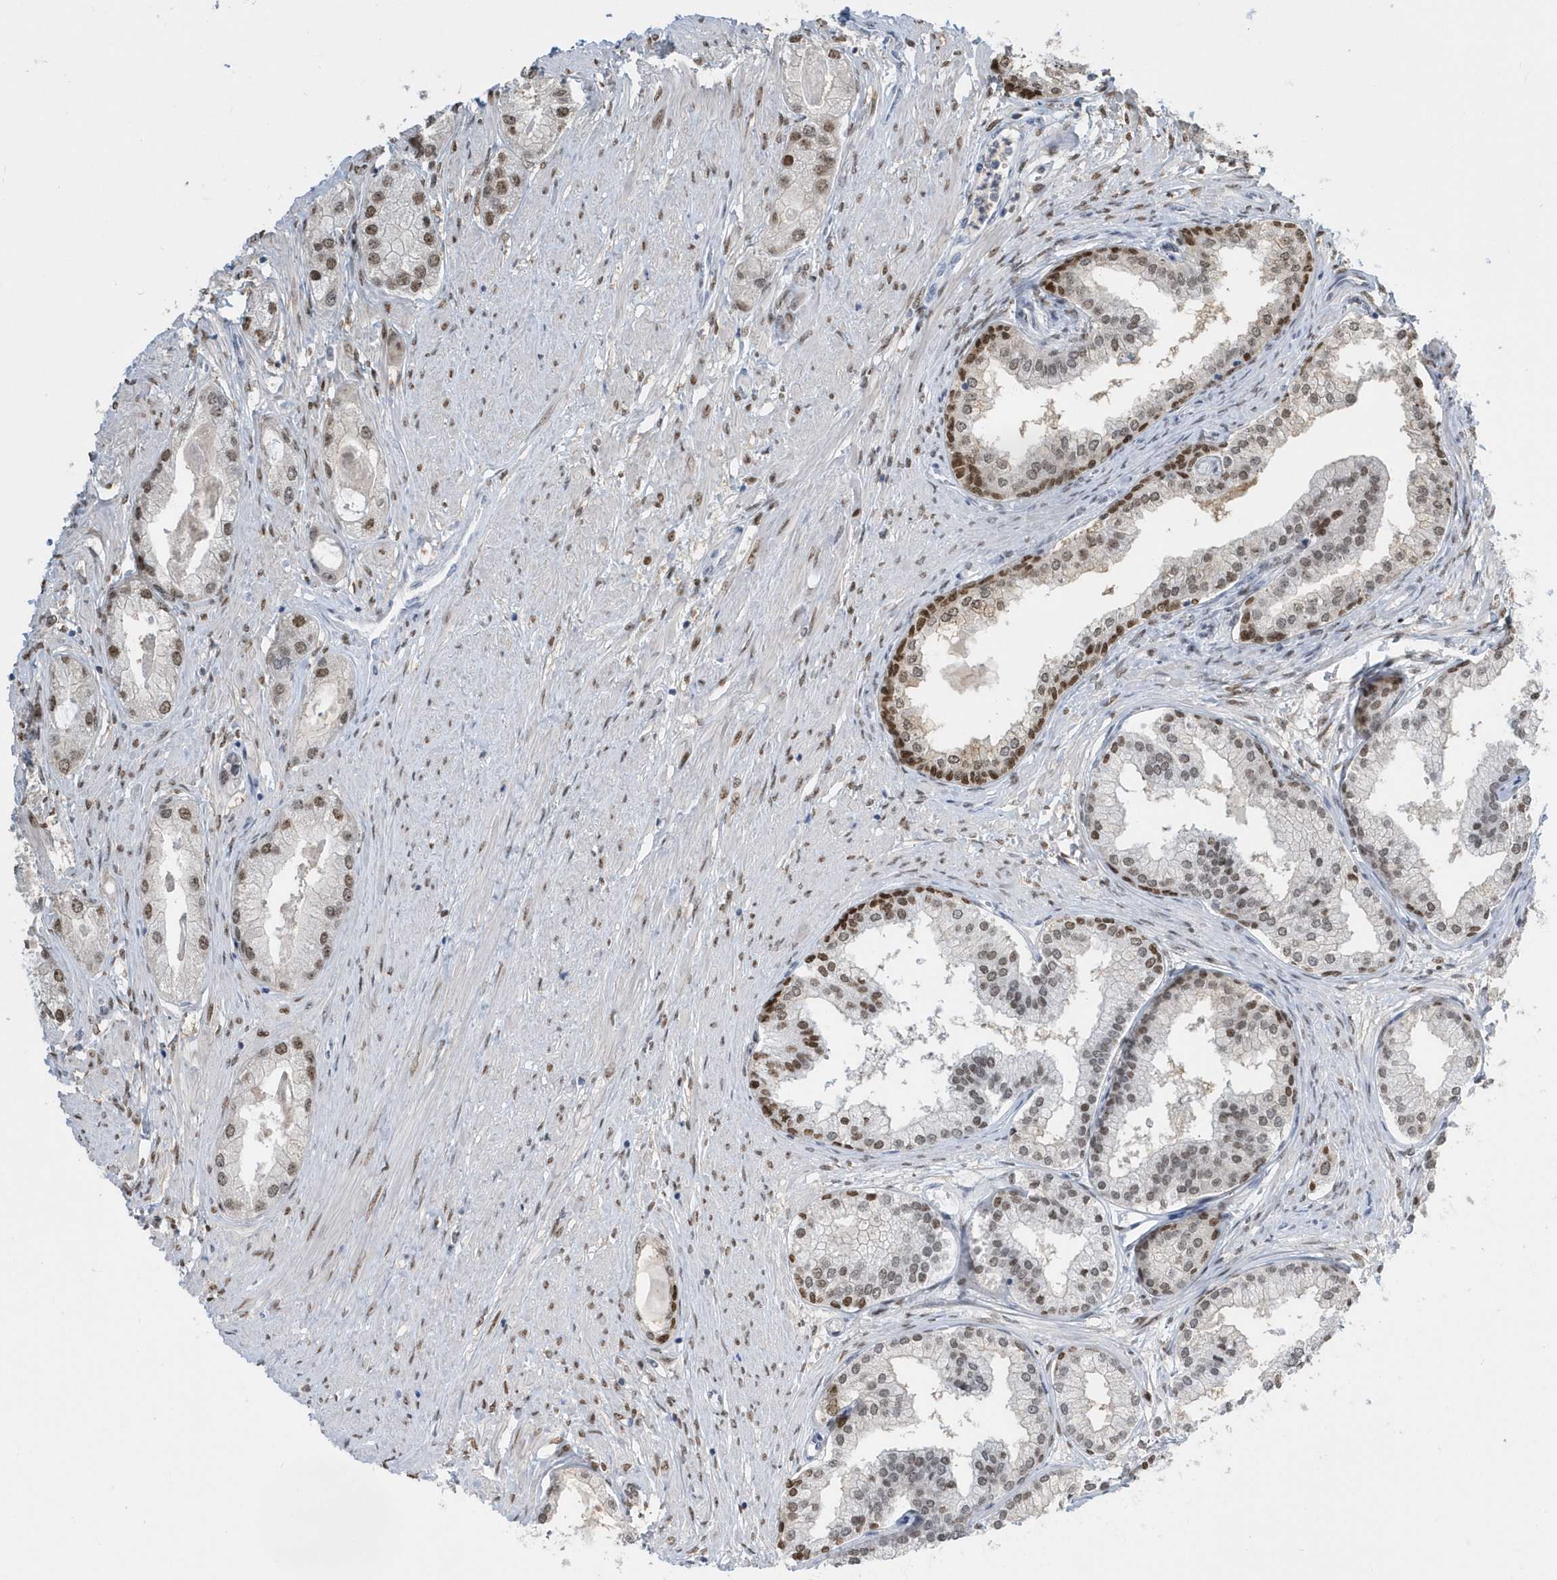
{"staining": {"intensity": "moderate", "quantity": "<25%", "location": "nuclear"}, "tissue": "prostate cancer", "cell_type": "Tumor cells", "image_type": "cancer", "snomed": [{"axis": "morphology", "description": "Adenocarcinoma, Low grade"}, {"axis": "topography", "description": "Prostate"}], "caption": "Protein positivity by immunohistochemistry shows moderate nuclear expression in approximately <25% of tumor cells in prostate cancer.", "gene": "MACROH2A2", "patient": {"sex": "male", "age": 63}}